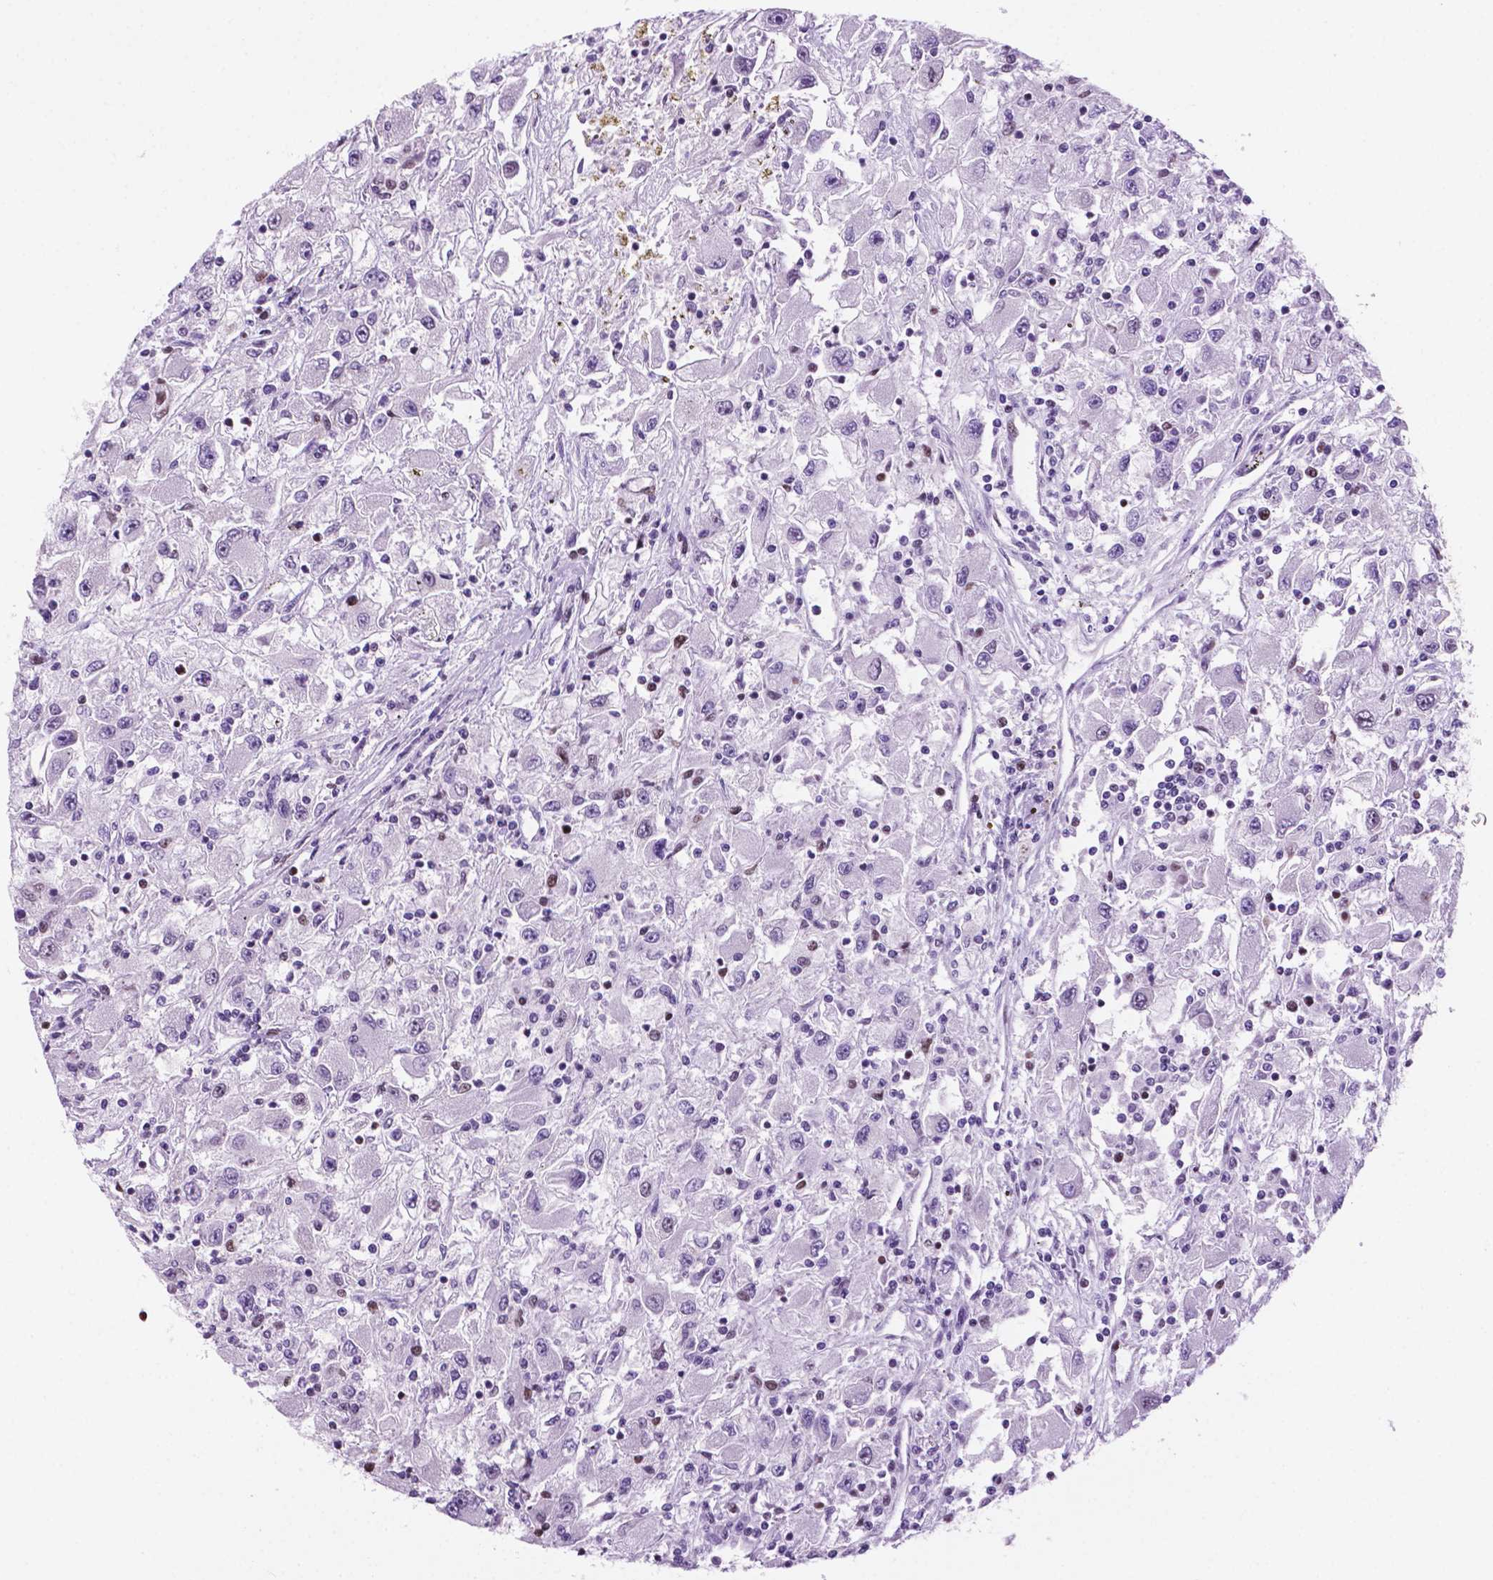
{"staining": {"intensity": "moderate", "quantity": "<25%", "location": "nuclear"}, "tissue": "renal cancer", "cell_type": "Tumor cells", "image_type": "cancer", "snomed": [{"axis": "morphology", "description": "Adenocarcinoma, NOS"}, {"axis": "topography", "description": "Kidney"}], "caption": "Immunohistochemical staining of human renal adenocarcinoma displays low levels of moderate nuclear expression in approximately <25% of tumor cells.", "gene": "NCAPH2", "patient": {"sex": "female", "age": 67}}